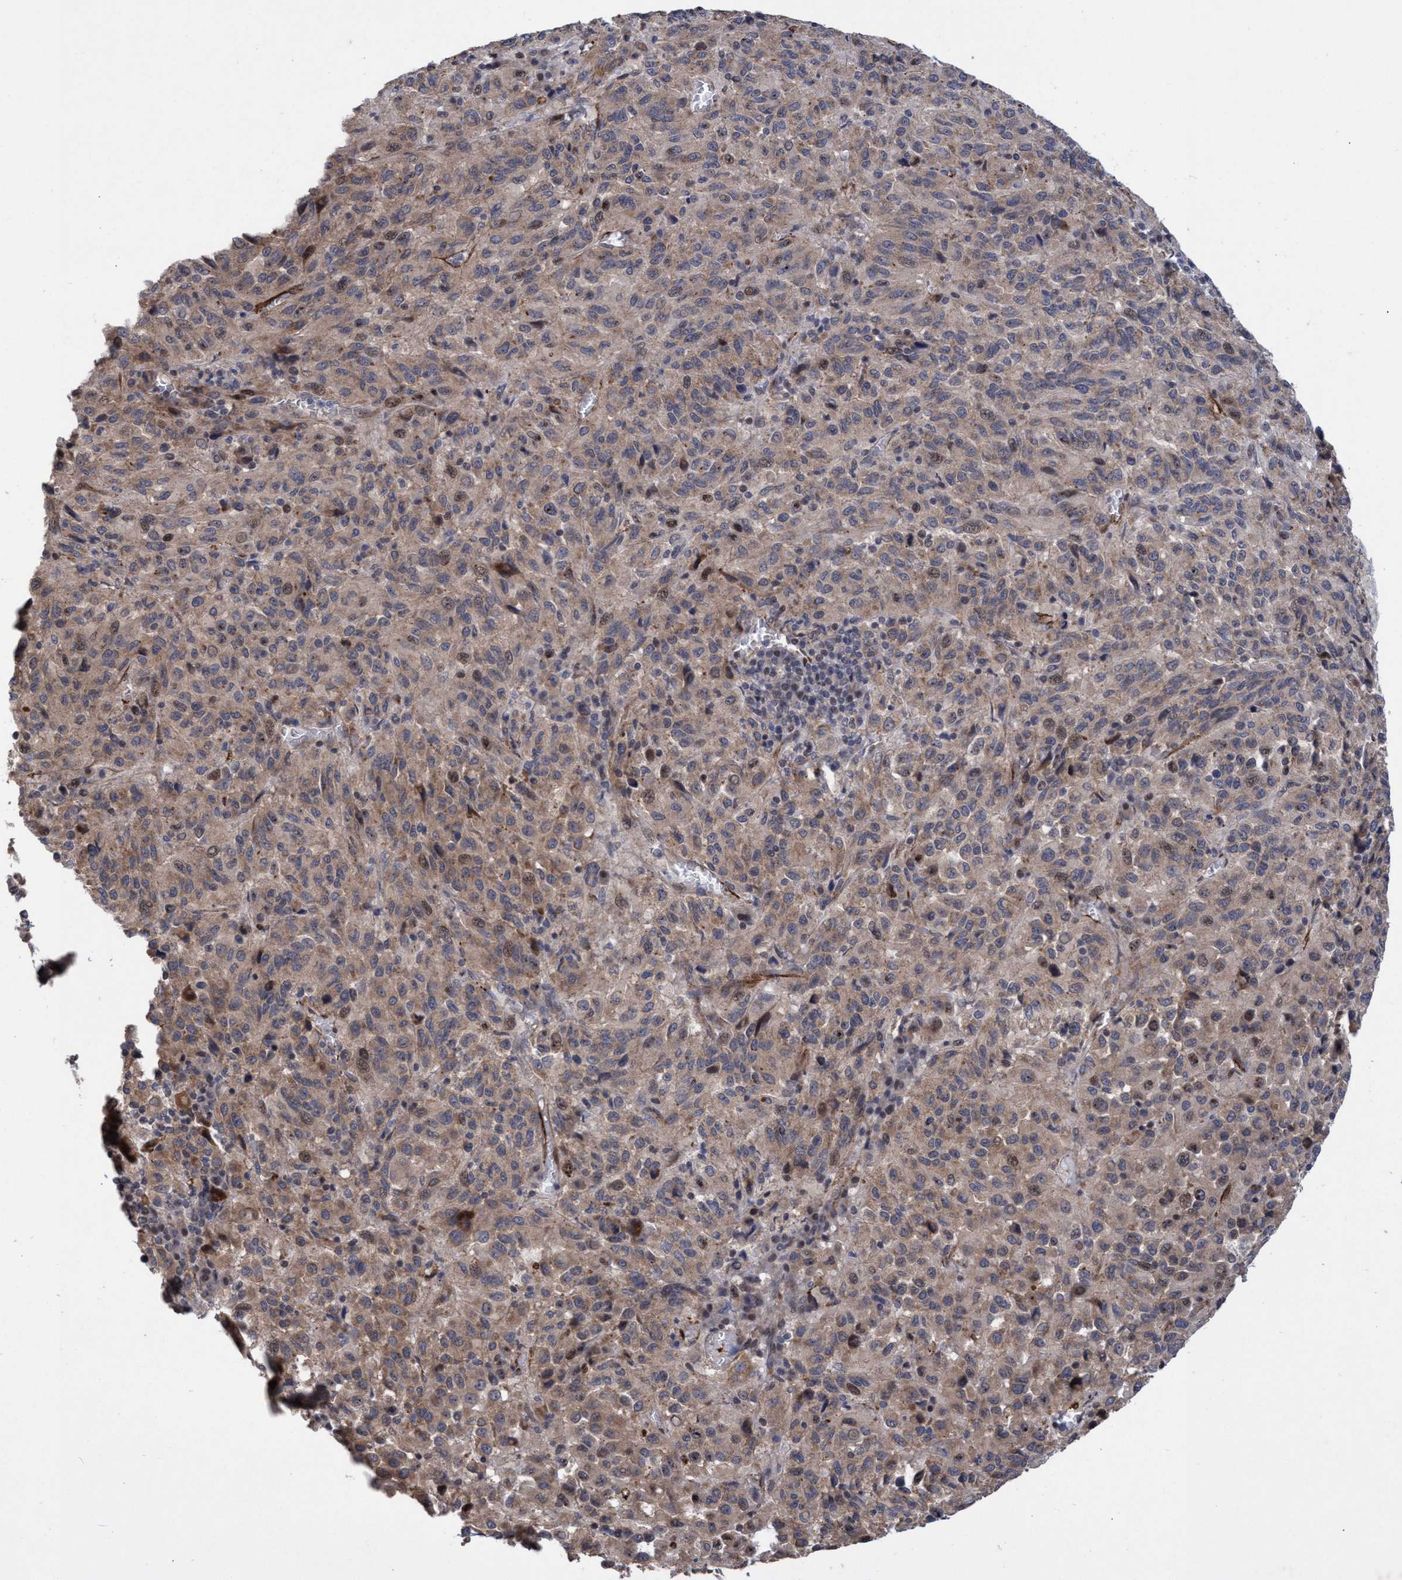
{"staining": {"intensity": "weak", "quantity": "25%-75%", "location": "cytoplasmic/membranous"}, "tissue": "melanoma", "cell_type": "Tumor cells", "image_type": "cancer", "snomed": [{"axis": "morphology", "description": "Malignant melanoma, Metastatic site"}, {"axis": "topography", "description": "Lung"}], "caption": "Weak cytoplasmic/membranous protein positivity is identified in approximately 25%-75% of tumor cells in melanoma.", "gene": "ZNF750", "patient": {"sex": "male", "age": 64}}